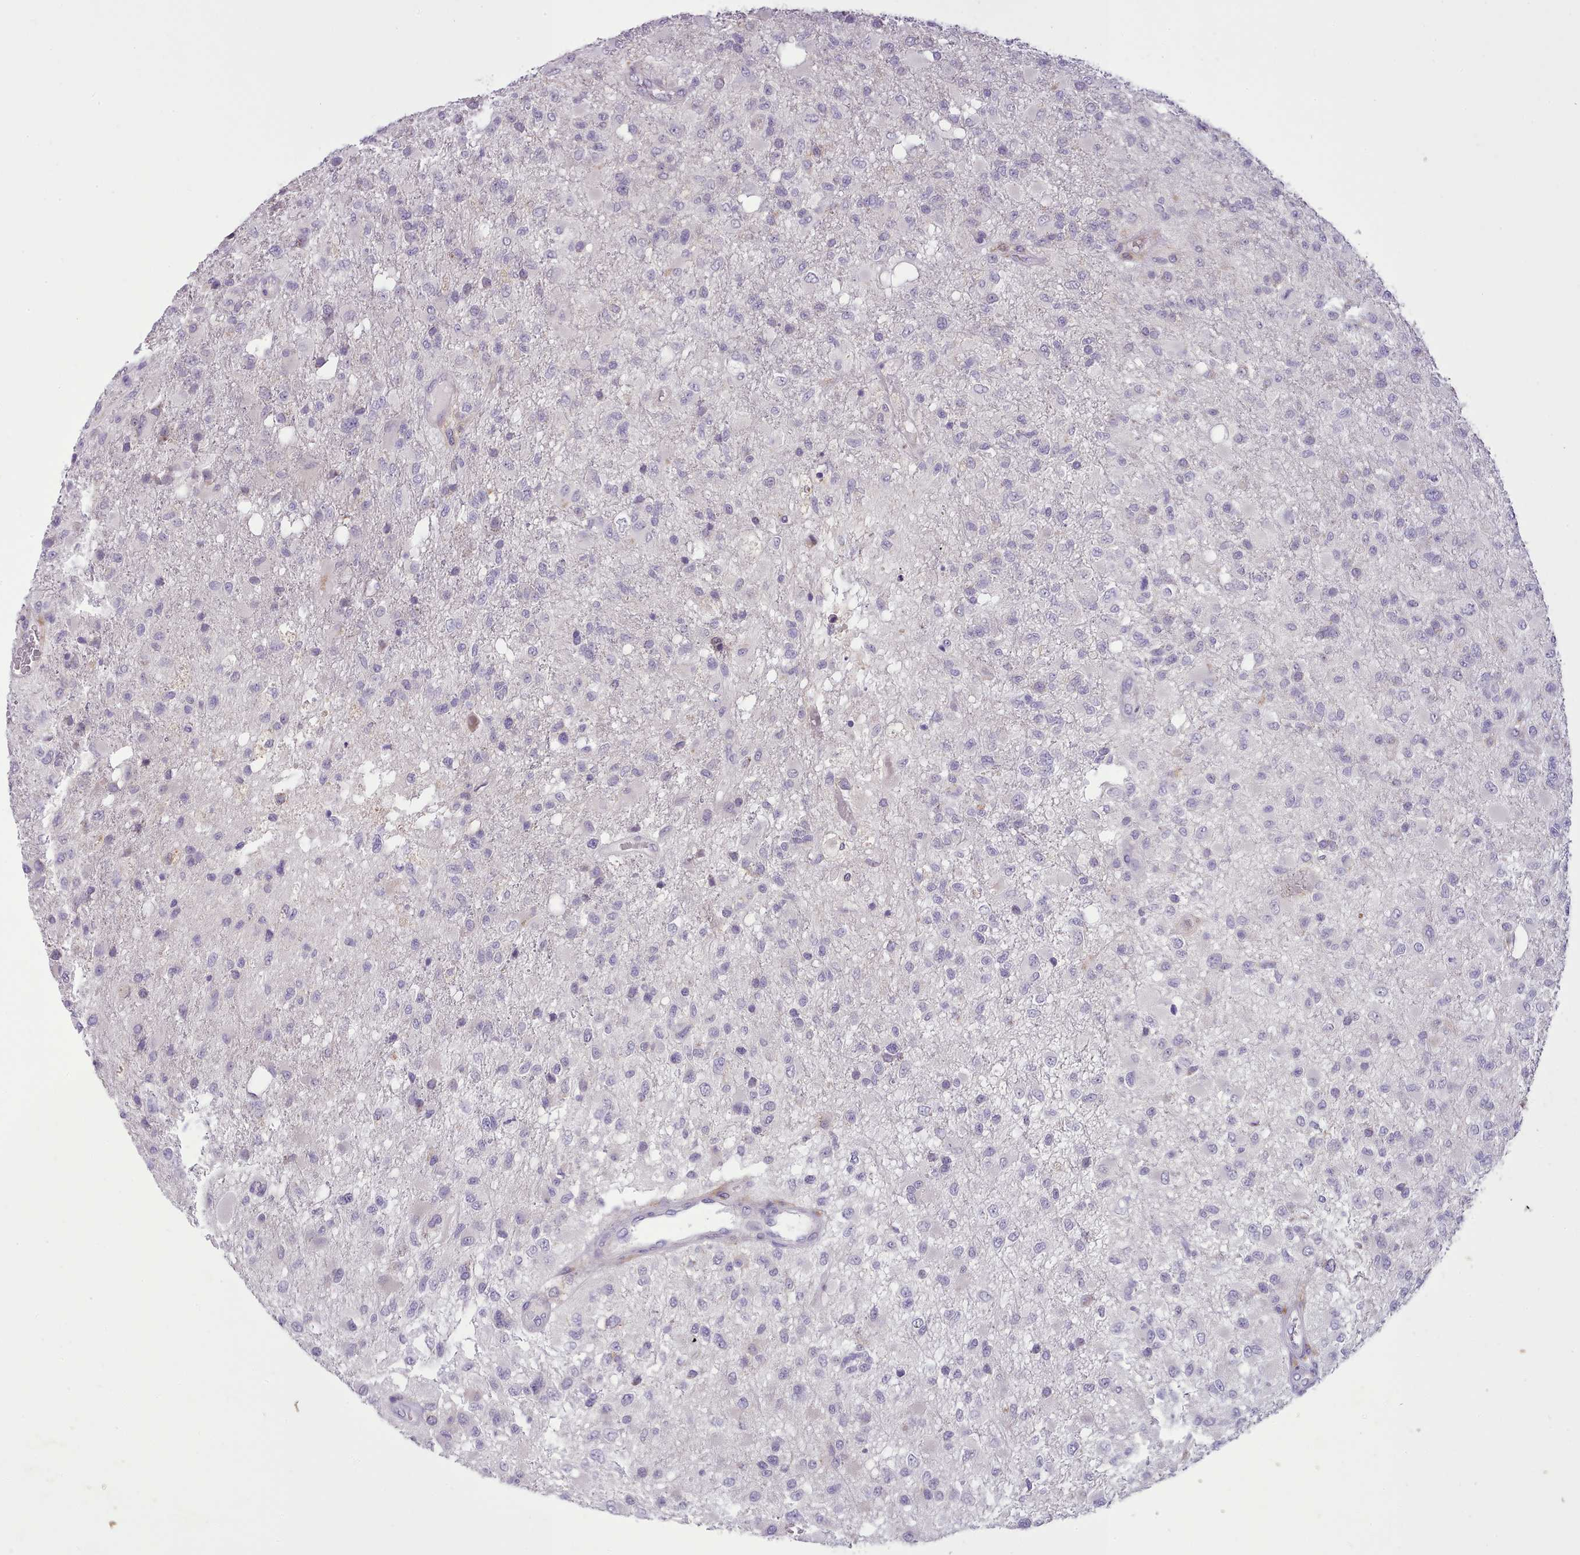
{"staining": {"intensity": "negative", "quantity": "none", "location": "none"}, "tissue": "glioma", "cell_type": "Tumor cells", "image_type": "cancer", "snomed": [{"axis": "morphology", "description": "Glioma, malignant, High grade"}, {"axis": "topography", "description": "Brain"}], "caption": "There is no significant staining in tumor cells of high-grade glioma (malignant).", "gene": "FAM83E", "patient": {"sex": "female", "age": 74}}